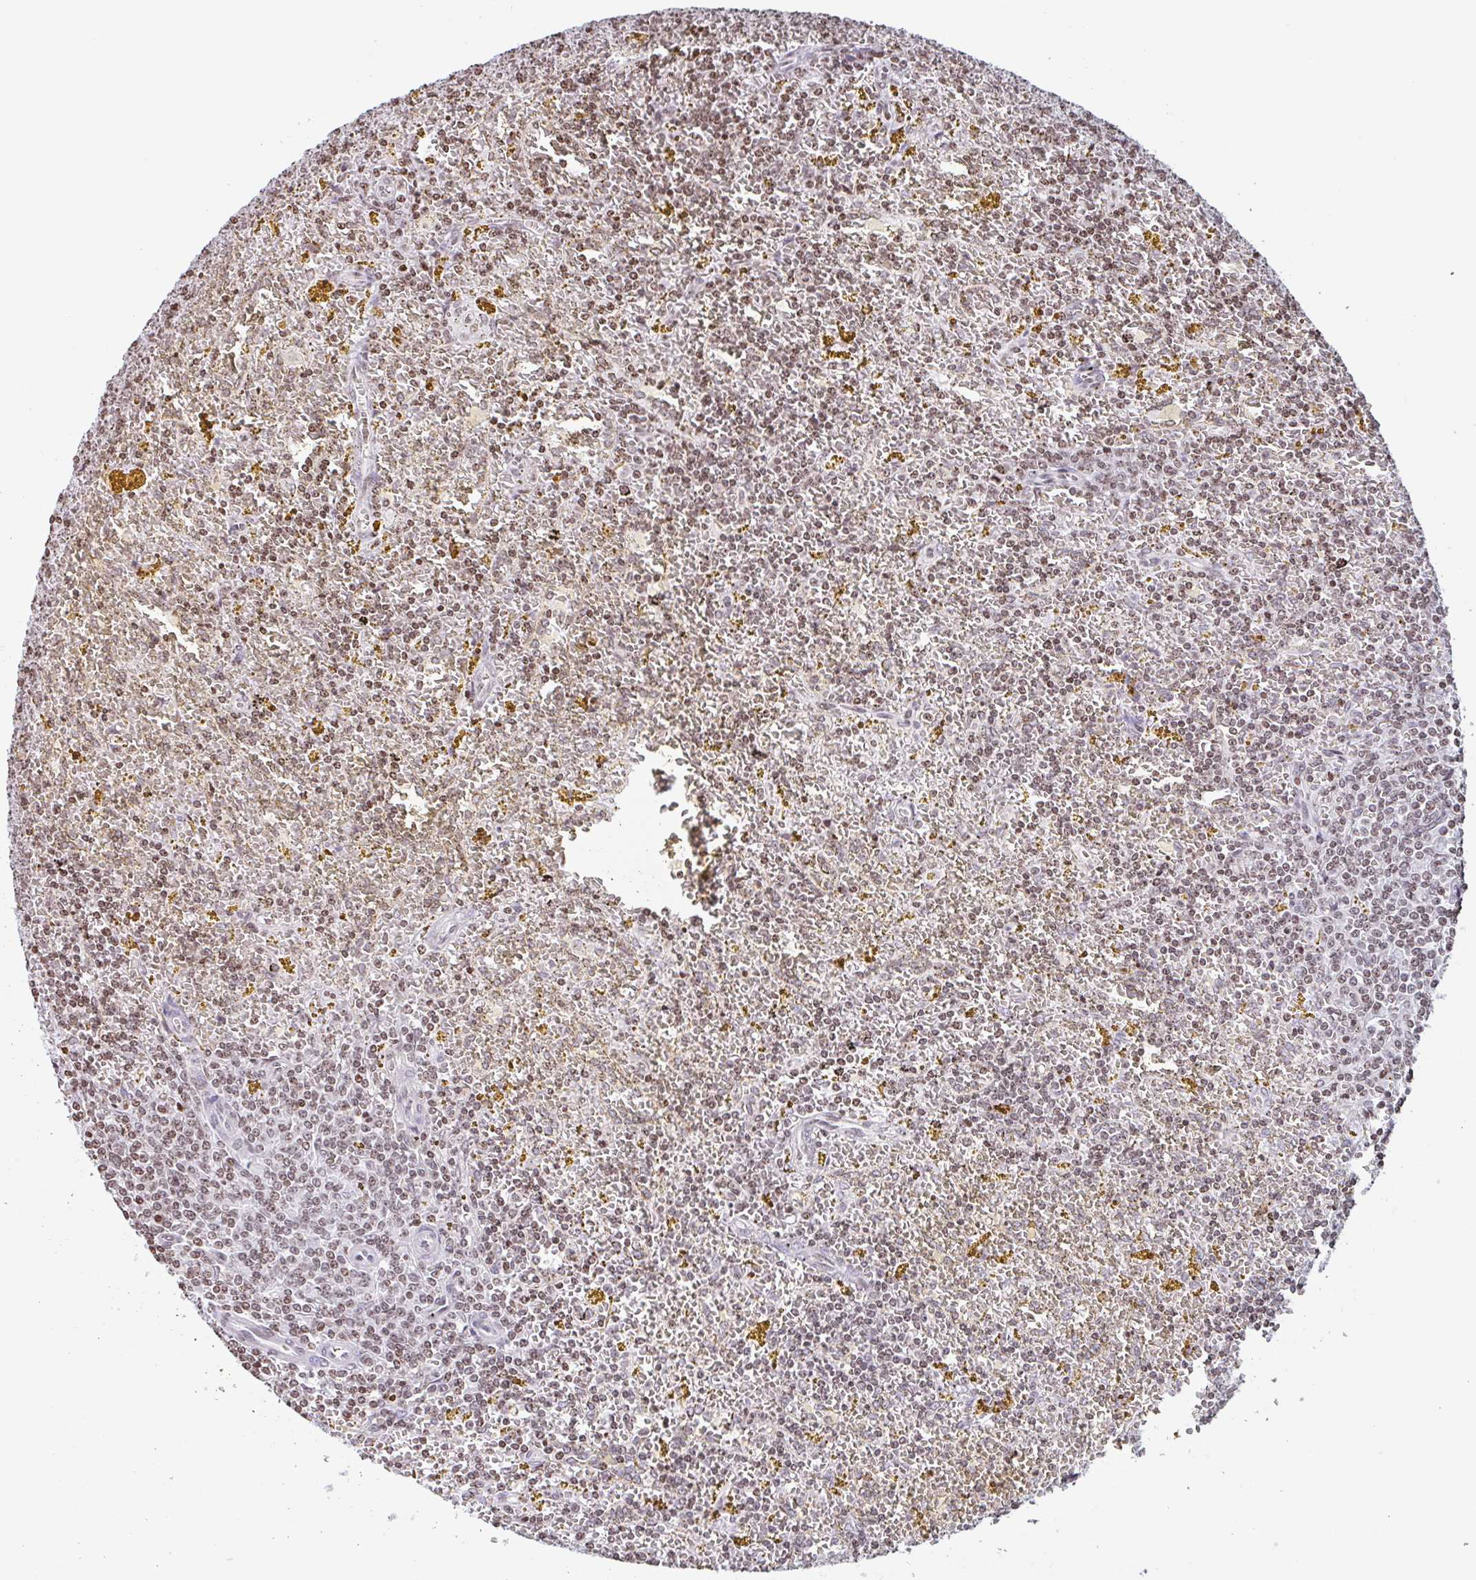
{"staining": {"intensity": "moderate", "quantity": ">75%", "location": "nuclear"}, "tissue": "lymphoma", "cell_type": "Tumor cells", "image_type": "cancer", "snomed": [{"axis": "morphology", "description": "Malignant lymphoma, non-Hodgkin's type, Low grade"}, {"axis": "topography", "description": "Spleen"}, {"axis": "topography", "description": "Lymph node"}], "caption": "Brown immunohistochemical staining in low-grade malignant lymphoma, non-Hodgkin's type exhibits moderate nuclear positivity in approximately >75% of tumor cells.", "gene": "NOL6", "patient": {"sex": "female", "age": 66}}